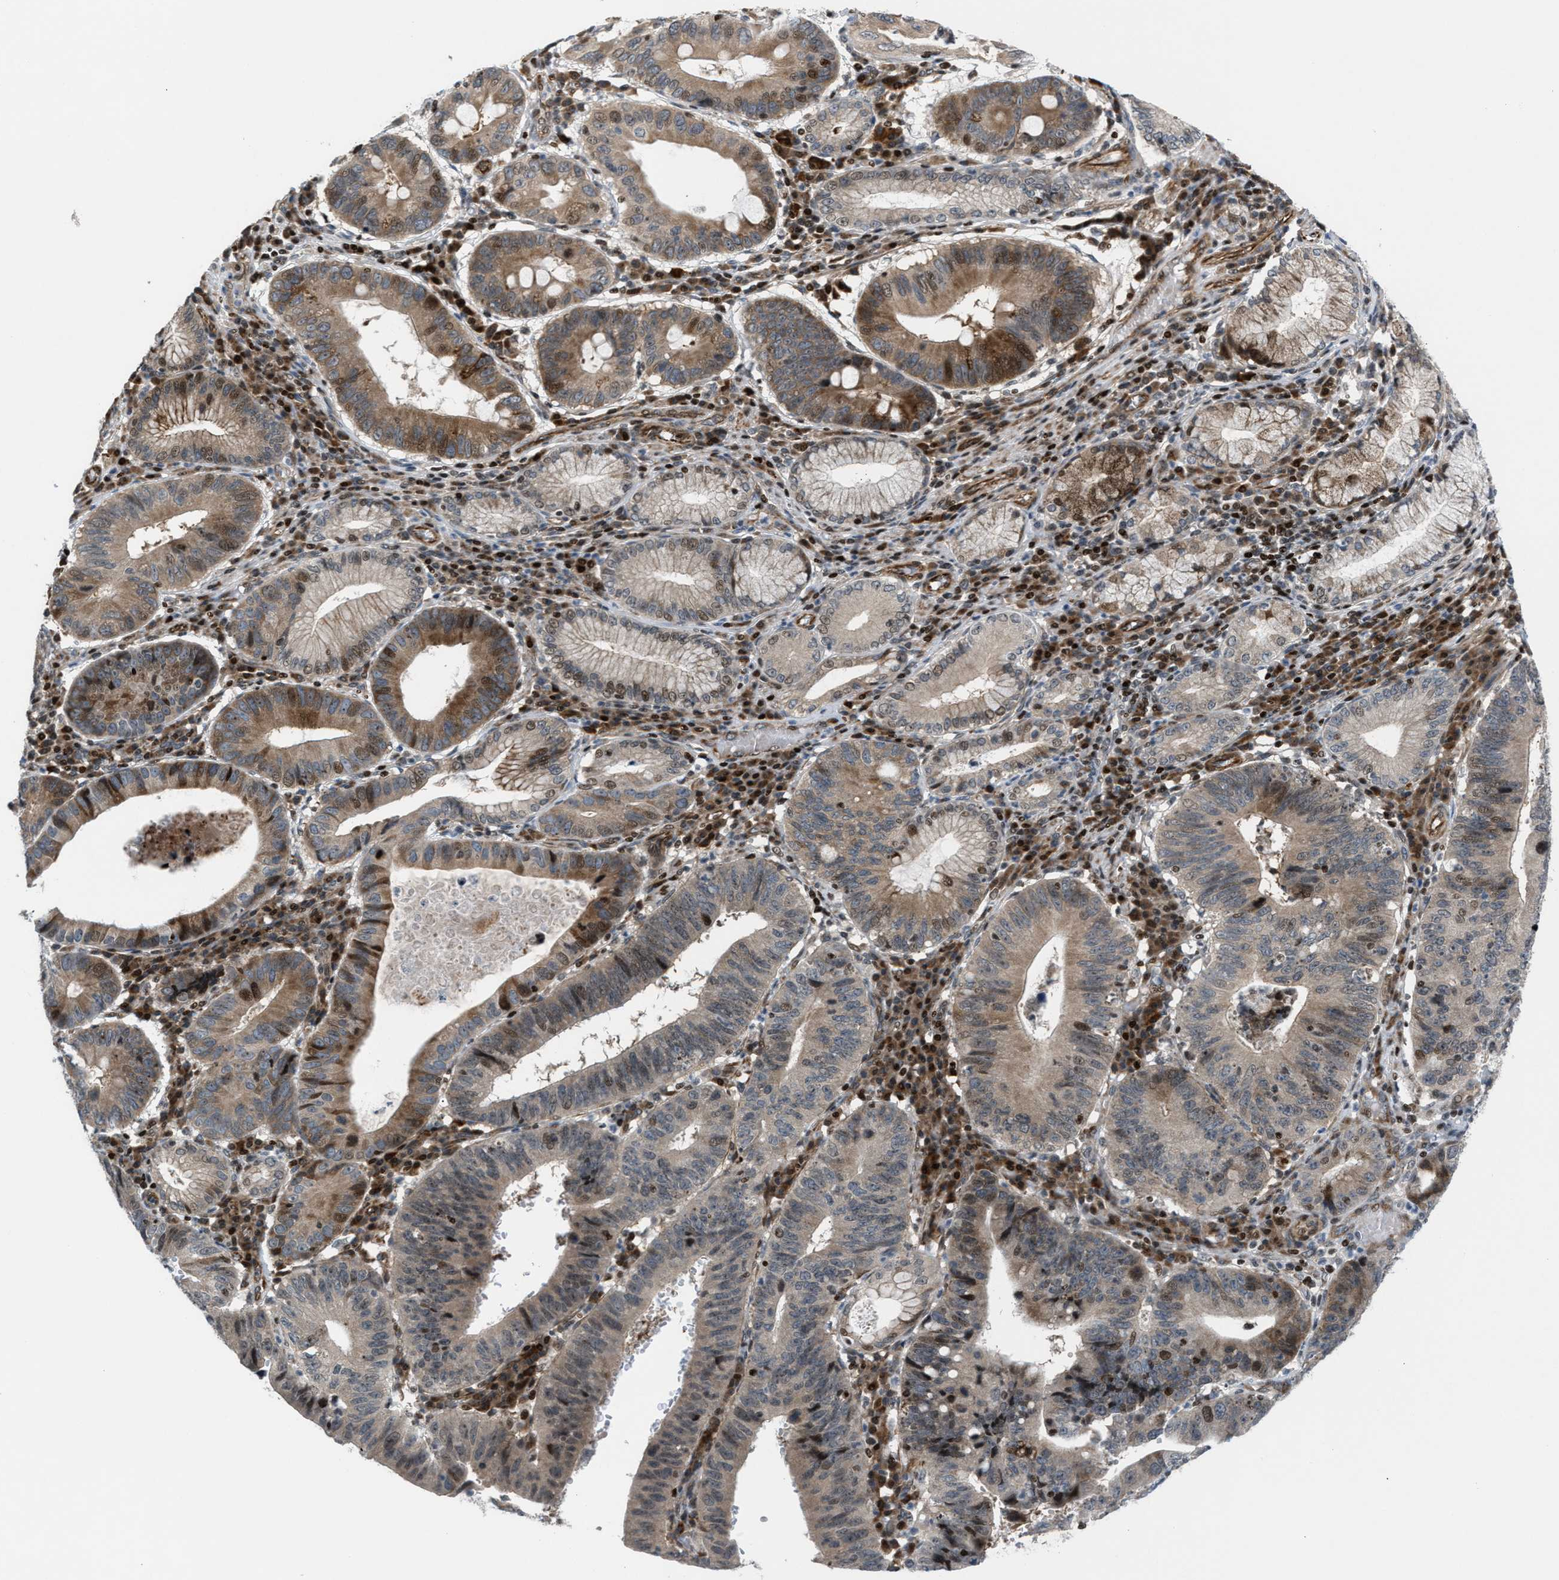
{"staining": {"intensity": "moderate", "quantity": ">75%", "location": "cytoplasmic/membranous"}, "tissue": "stomach cancer", "cell_type": "Tumor cells", "image_type": "cancer", "snomed": [{"axis": "morphology", "description": "Adenocarcinoma, NOS"}, {"axis": "topography", "description": "Stomach"}], "caption": "IHC of human adenocarcinoma (stomach) demonstrates medium levels of moderate cytoplasmic/membranous staining in approximately >75% of tumor cells. The staining was performed using DAB (3,3'-diaminobenzidine), with brown indicating positive protein expression. Nuclei are stained blue with hematoxylin.", "gene": "ZNF276", "patient": {"sex": "male", "age": 59}}